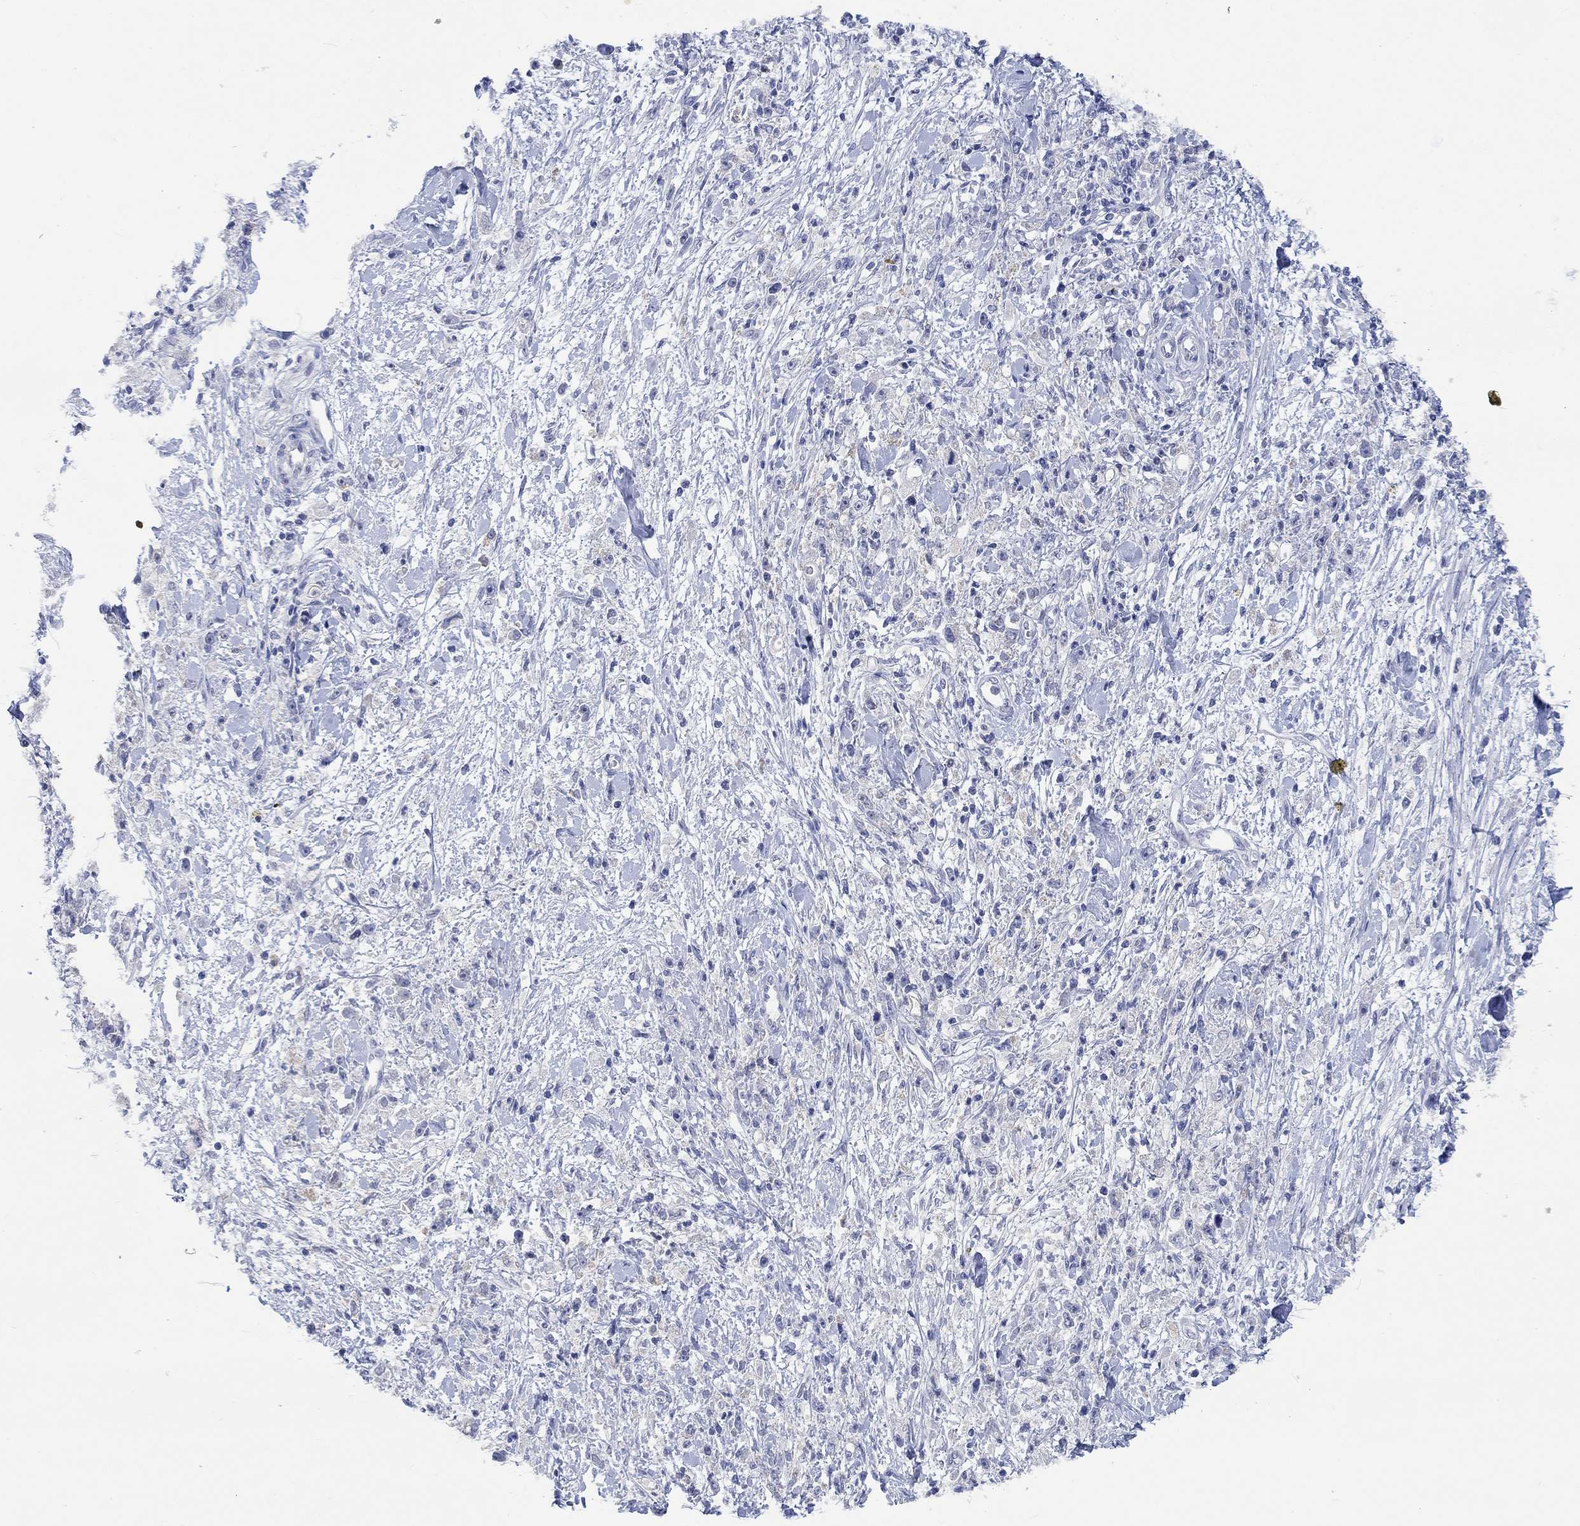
{"staining": {"intensity": "negative", "quantity": "none", "location": "none"}, "tissue": "stomach cancer", "cell_type": "Tumor cells", "image_type": "cancer", "snomed": [{"axis": "morphology", "description": "Adenocarcinoma, NOS"}, {"axis": "topography", "description": "Stomach"}], "caption": "An image of human adenocarcinoma (stomach) is negative for staining in tumor cells. Brightfield microscopy of IHC stained with DAB (brown) and hematoxylin (blue), captured at high magnification.", "gene": "DLK1", "patient": {"sex": "female", "age": 59}}